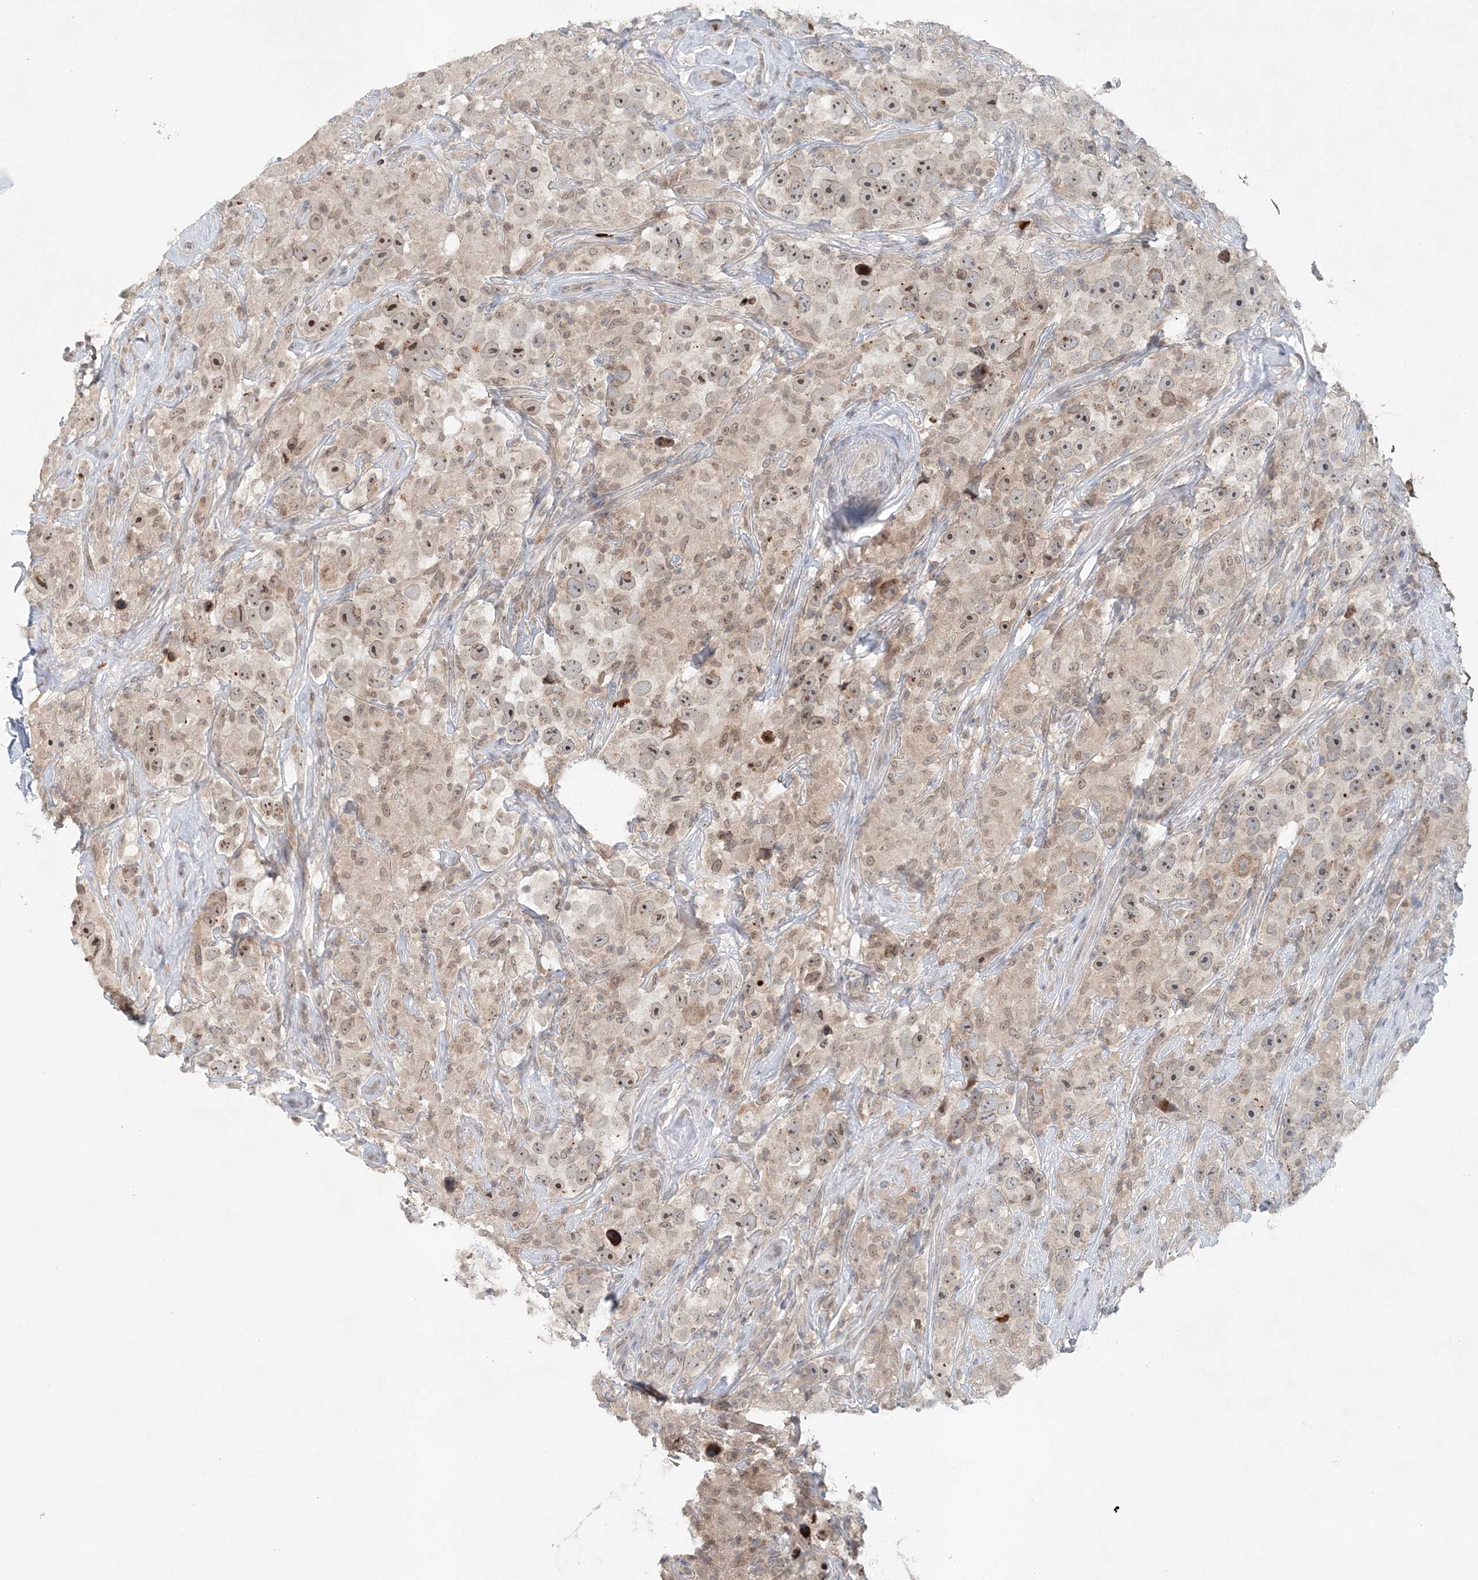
{"staining": {"intensity": "weak", "quantity": "25%-75%", "location": "cytoplasmic/membranous,nuclear"}, "tissue": "testis cancer", "cell_type": "Tumor cells", "image_type": "cancer", "snomed": [{"axis": "morphology", "description": "Seminoma, NOS"}, {"axis": "topography", "description": "Testis"}], "caption": "DAB (3,3'-diaminobenzidine) immunohistochemical staining of human testis seminoma demonstrates weak cytoplasmic/membranous and nuclear protein expression in about 25%-75% of tumor cells.", "gene": "NUP54", "patient": {"sex": "male", "age": 49}}